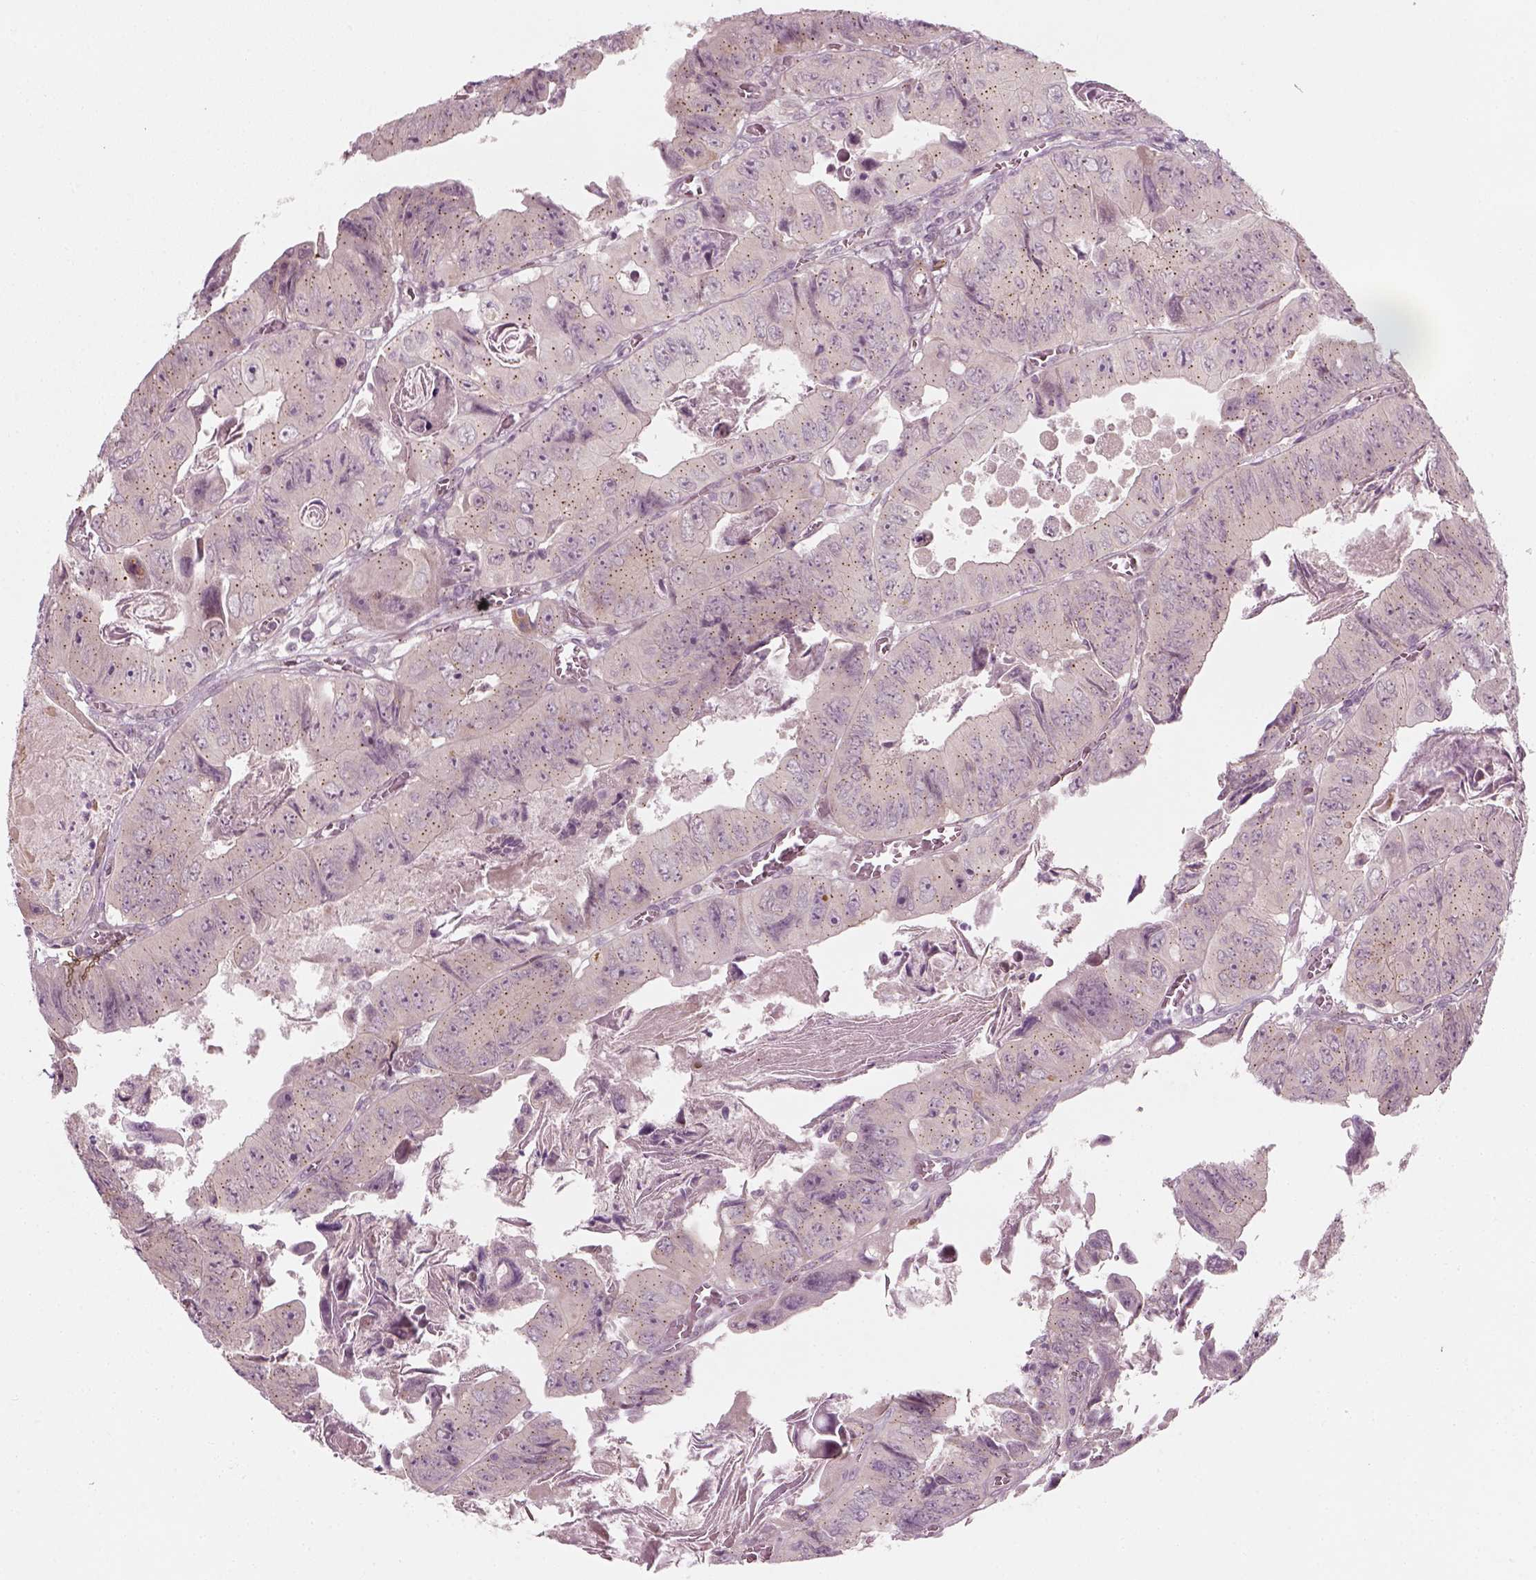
{"staining": {"intensity": "negative", "quantity": "none", "location": "none"}, "tissue": "colorectal cancer", "cell_type": "Tumor cells", "image_type": "cancer", "snomed": [{"axis": "morphology", "description": "Adenocarcinoma, NOS"}, {"axis": "topography", "description": "Colon"}], "caption": "This is an IHC photomicrograph of human adenocarcinoma (colorectal). There is no positivity in tumor cells.", "gene": "MLIP", "patient": {"sex": "female", "age": 84}}